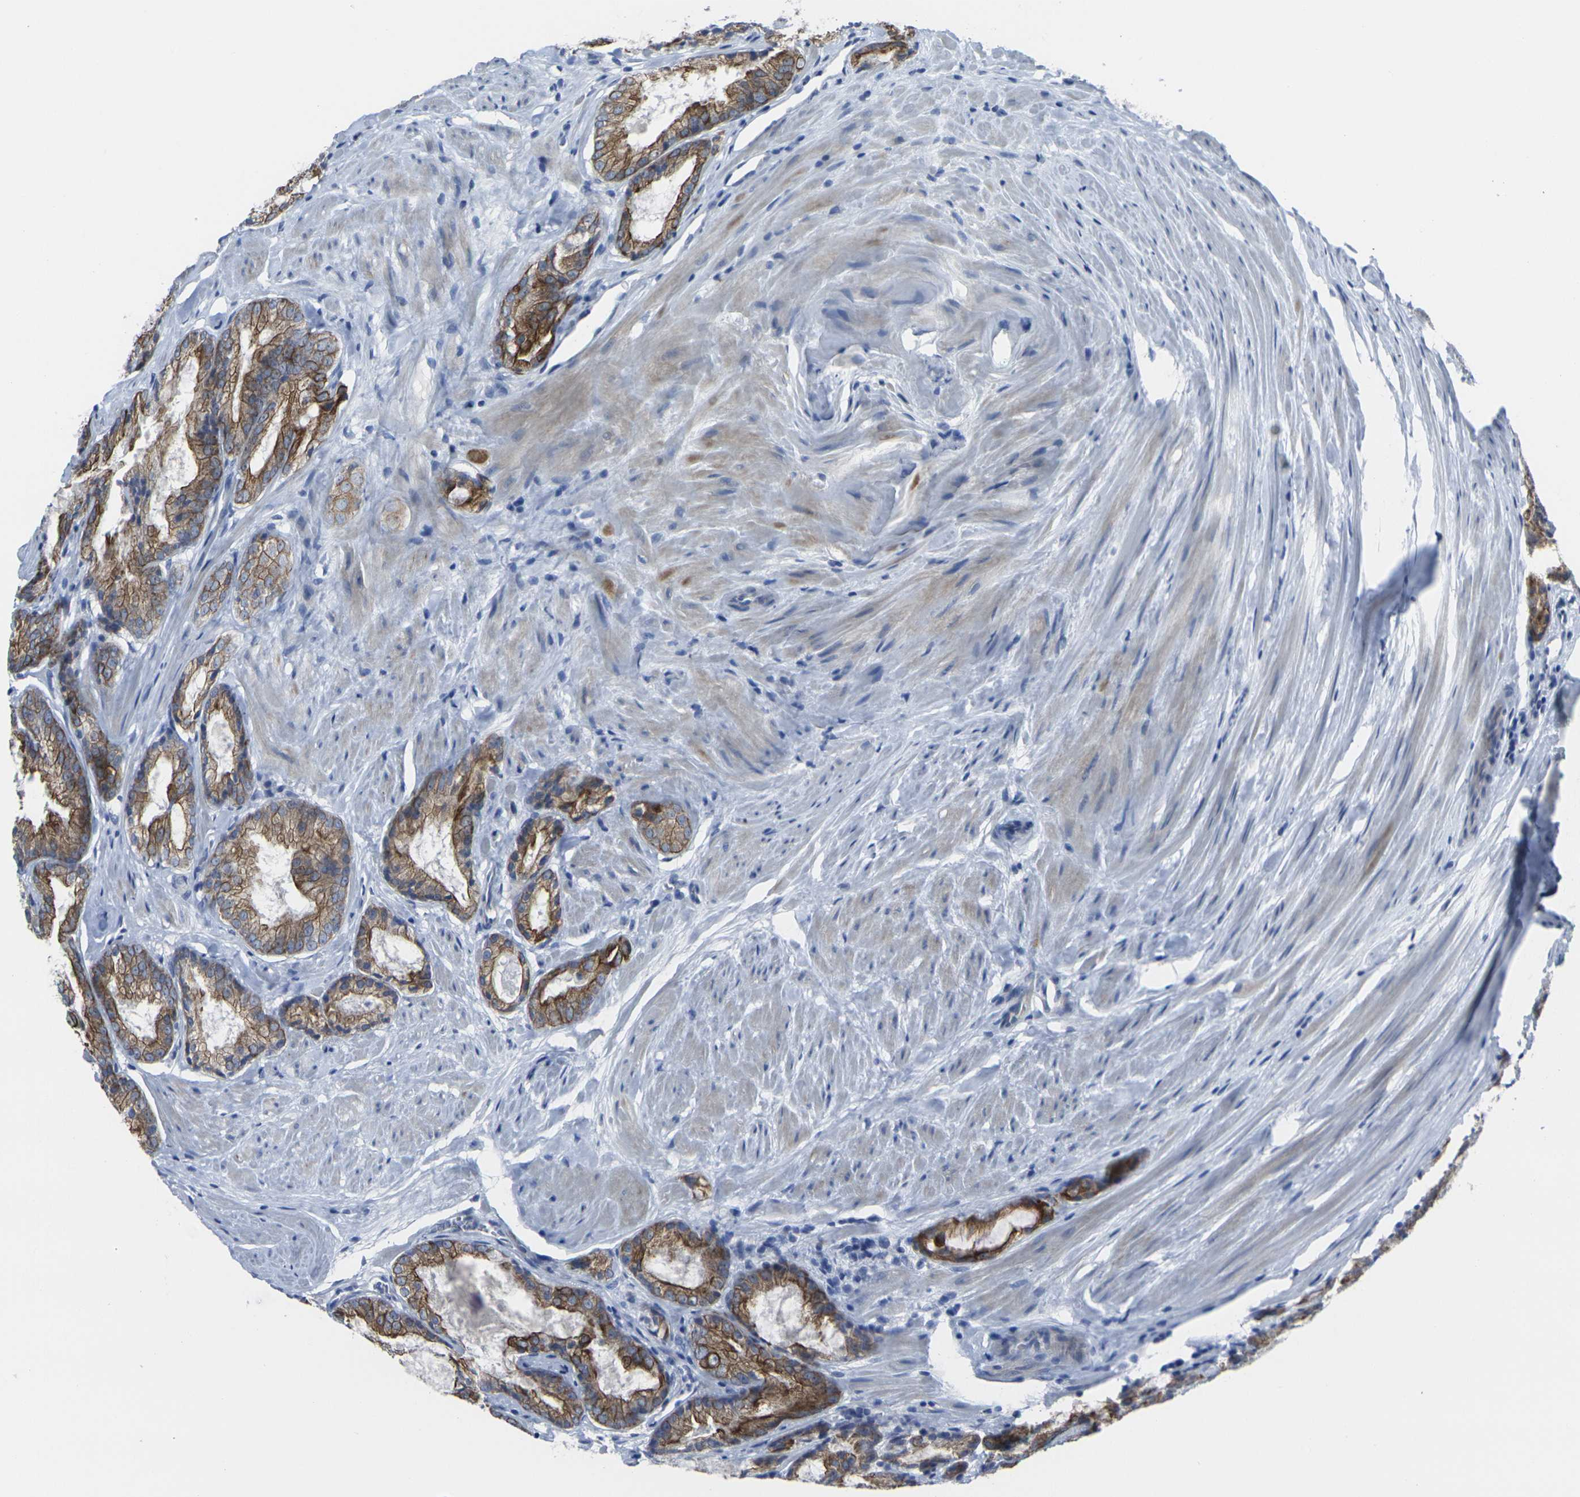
{"staining": {"intensity": "moderate", "quantity": ">75%", "location": "cytoplasmic/membranous"}, "tissue": "prostate cancer", "cell_type": "Tumor cells", "image_type": "cancer", "snomed": [{"axis": "morphology", "description": "Adenocarcinoma, Low grade"}, {"axis": "topography", "description": "Prostate"}], "caption": "Tumor cells demonstrate medium levels of moderate cytoplasmic/membranous positivity in approximately >75% of cells in human low-grade adenocarcinoma (prostate).", "gene": "ANKRD46", "patient": {"sex": "male", "age": 64}}